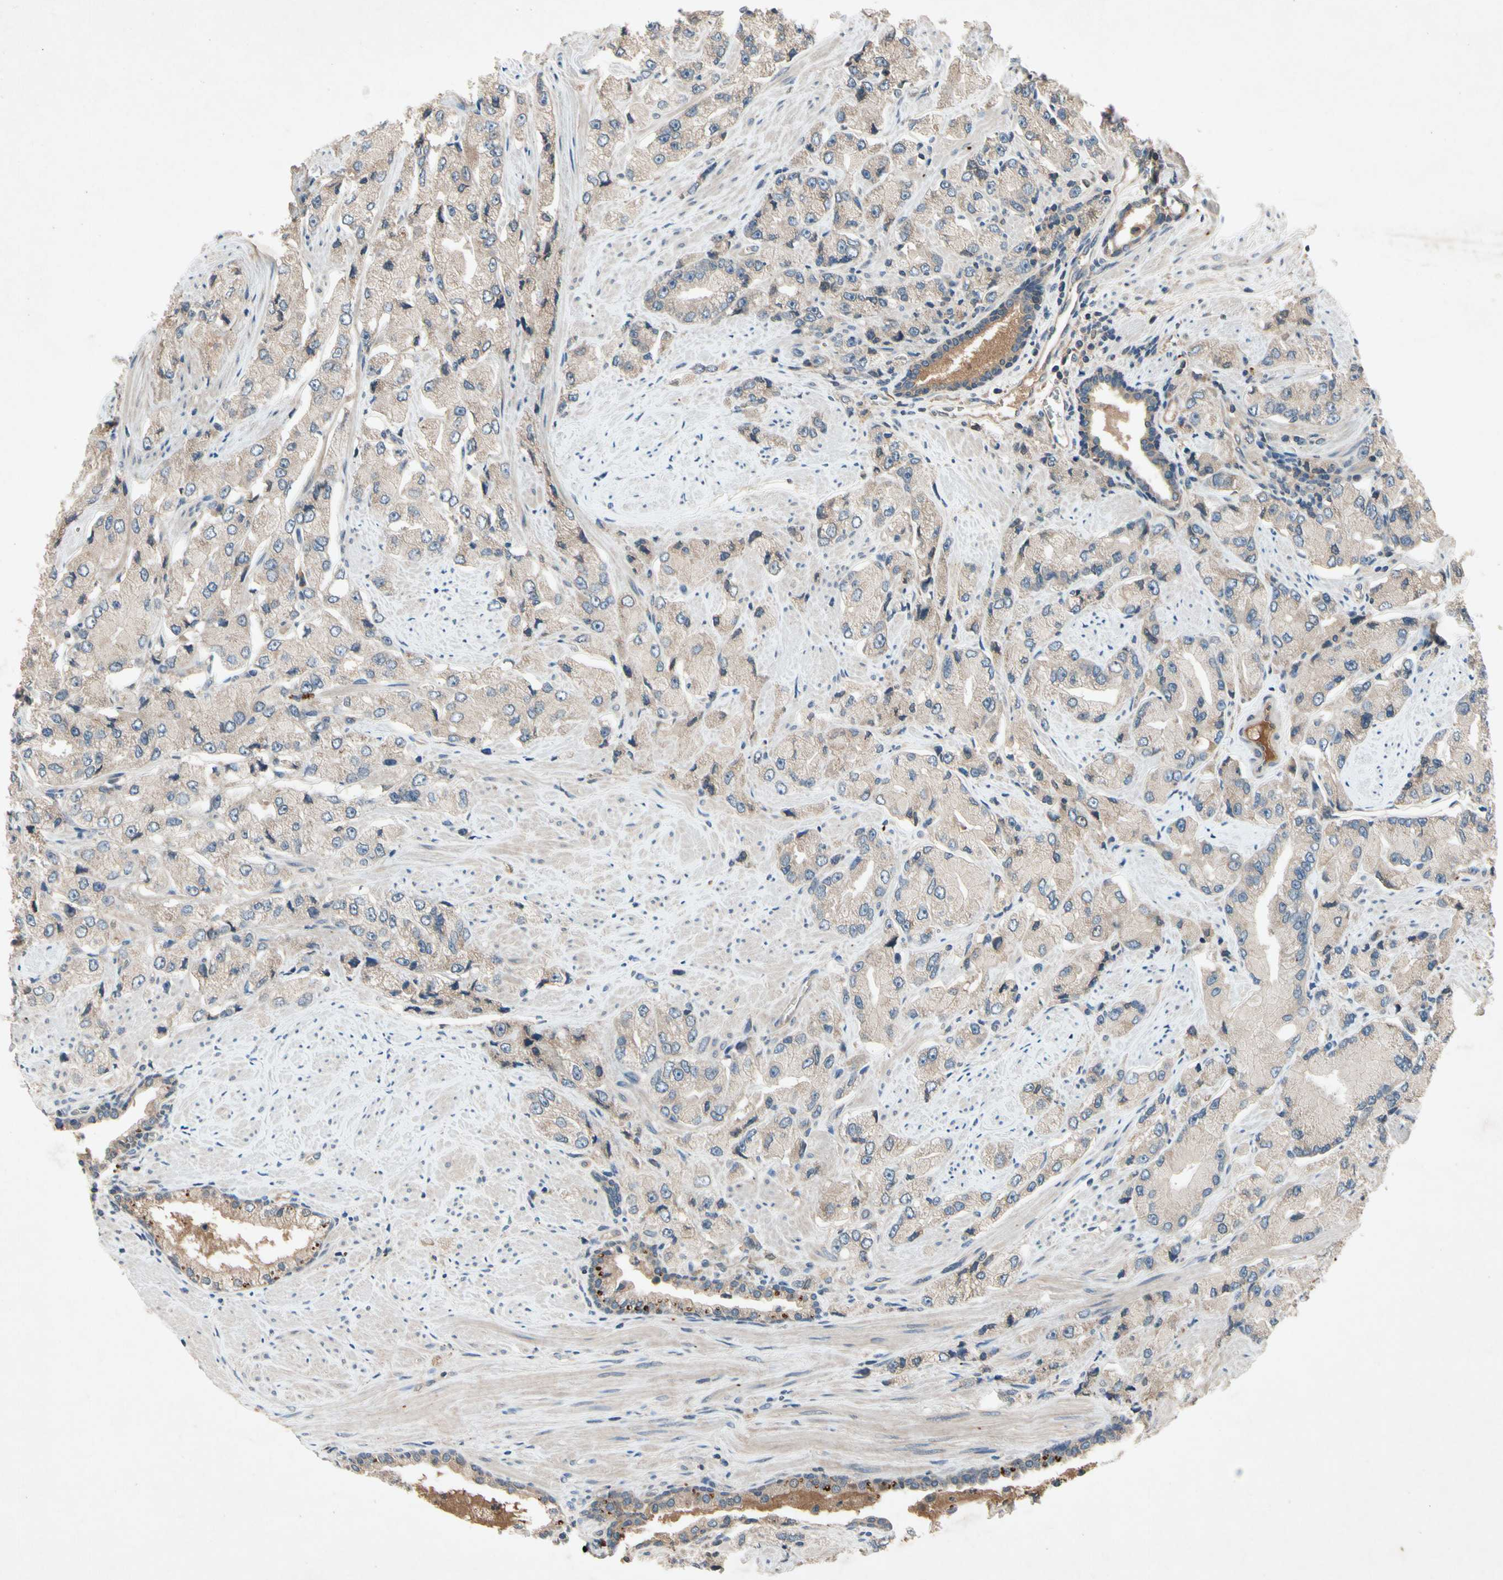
{"staining": {"intensity": "weak", "quantity": ">75%", "location": "cytoplasmic/membranous"}, "tissue": "prostate cancer", "cell_type": "Tumor cells", "image_type": "cancer", "snomed": [{"axis": "morphology", "description": "Adenocarcinoma, High grade"}, {"axis": "topography", "description": "Prostate"}], "caption": "Immunohistochemistry (IHC) of prostate cancer demonstrates low levels of weak cytoplasmic/membranous expression in approximately >75% of tumor cells. (Stains: DAB in brown, nuclei in blue, Microscopy: brightfield microscopy at high magnification).", "gene": "IL1RL1", "patient": {"sex": "male", "age": 58}}